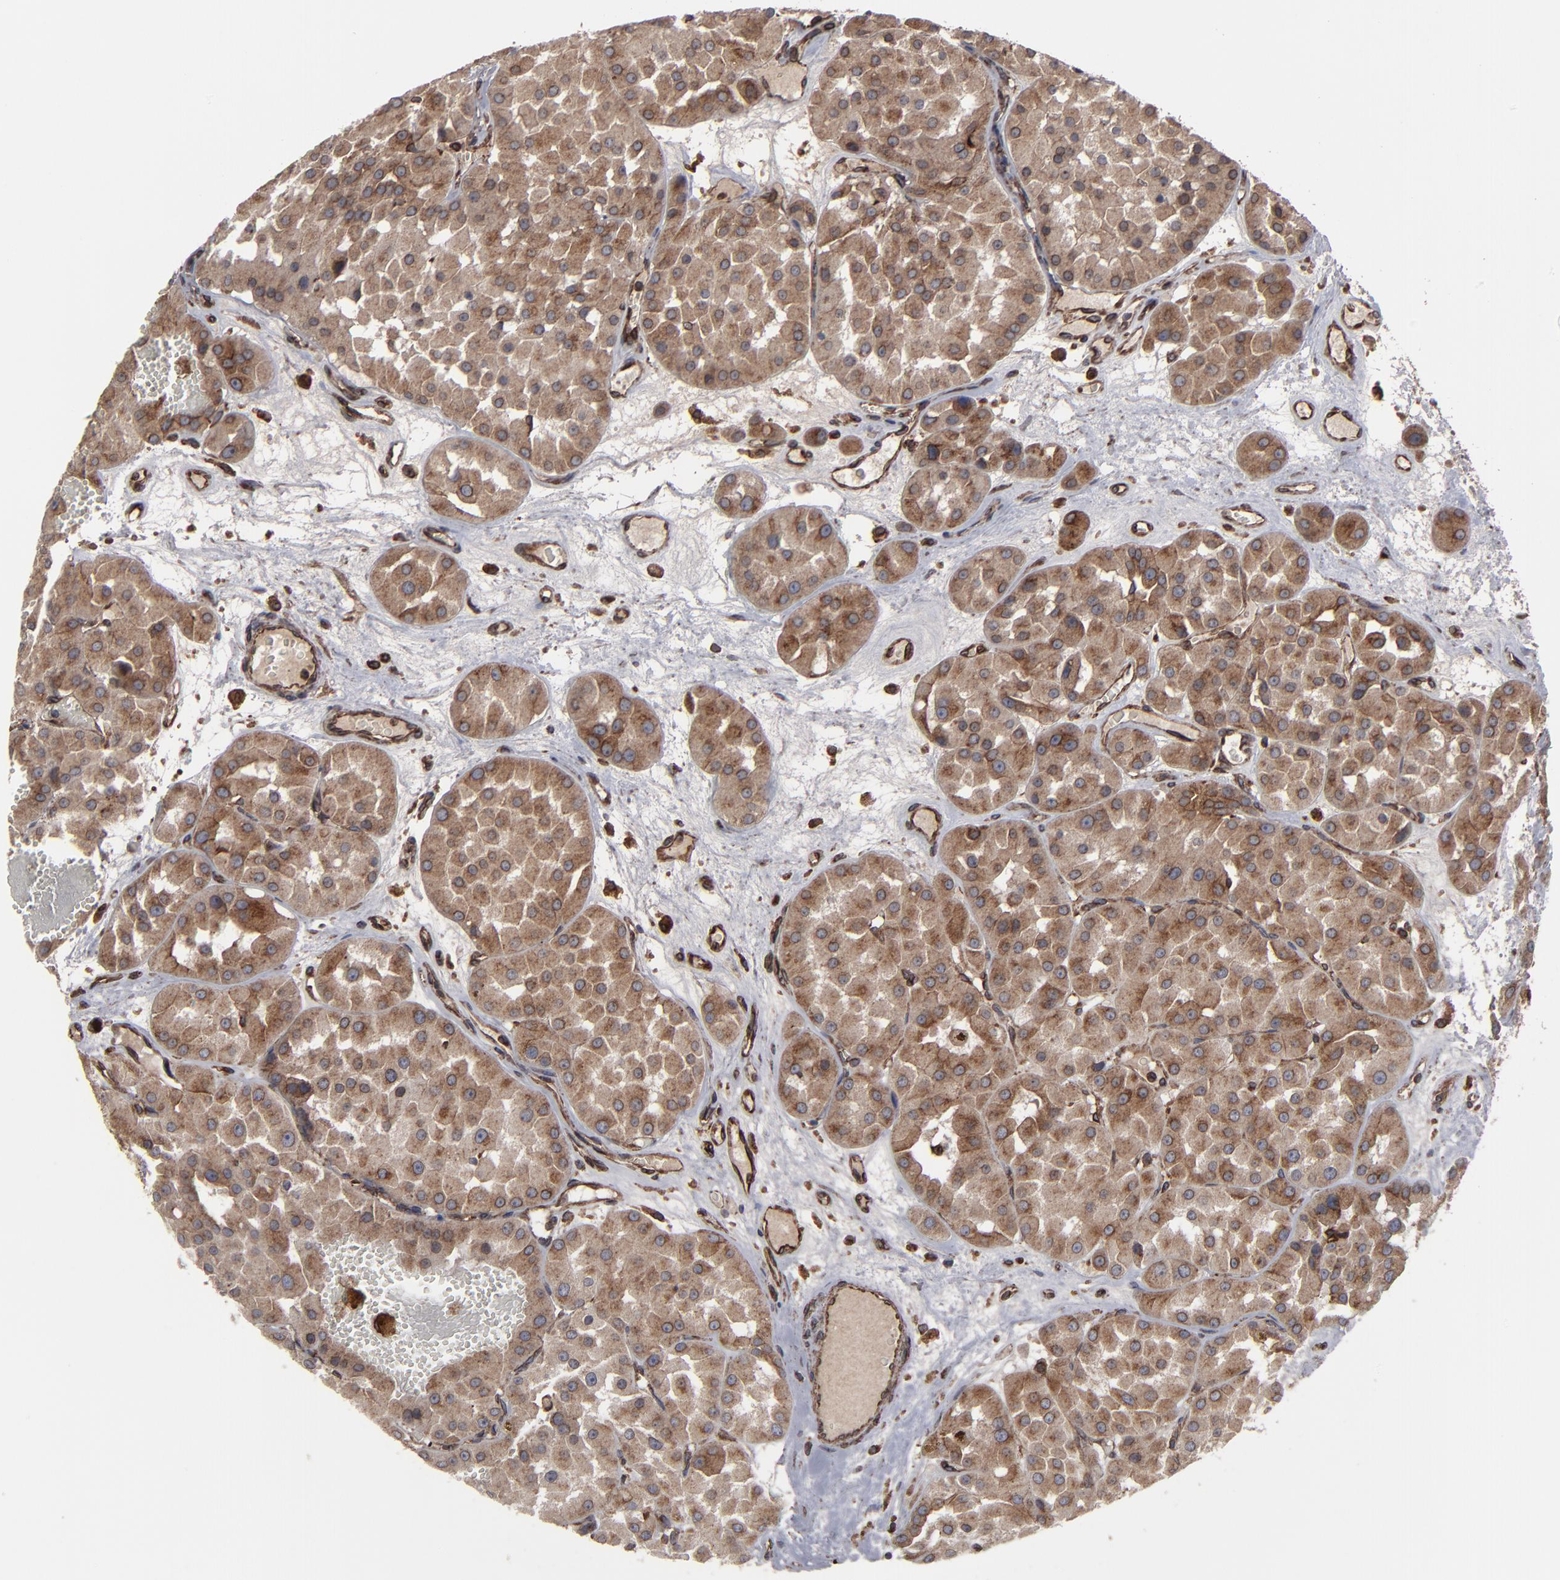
{"staining": {"intensity": "moderate", "quantity": ">75%", "location": "cytoplasmic/membranous"}, "tissue": "renal cancer", "cell_type": "Tumor cells", "image_type": "cancer", "snomed": [{"axis": "morphology", "description": "Adenocarcinoma, uncertain malignant potential"}, {"axis": "topography", "description": "Kidney"}], "caption": "DAB (3,3'-diaminobenzidine) immunohistochemical staining of human renal cancer demonstrates moderate cytoplasmic/membranous protein positivity in about >75% of tumor cells.", "gene": "CNIH1", "patient": {"sex": "male", "age": 63}}